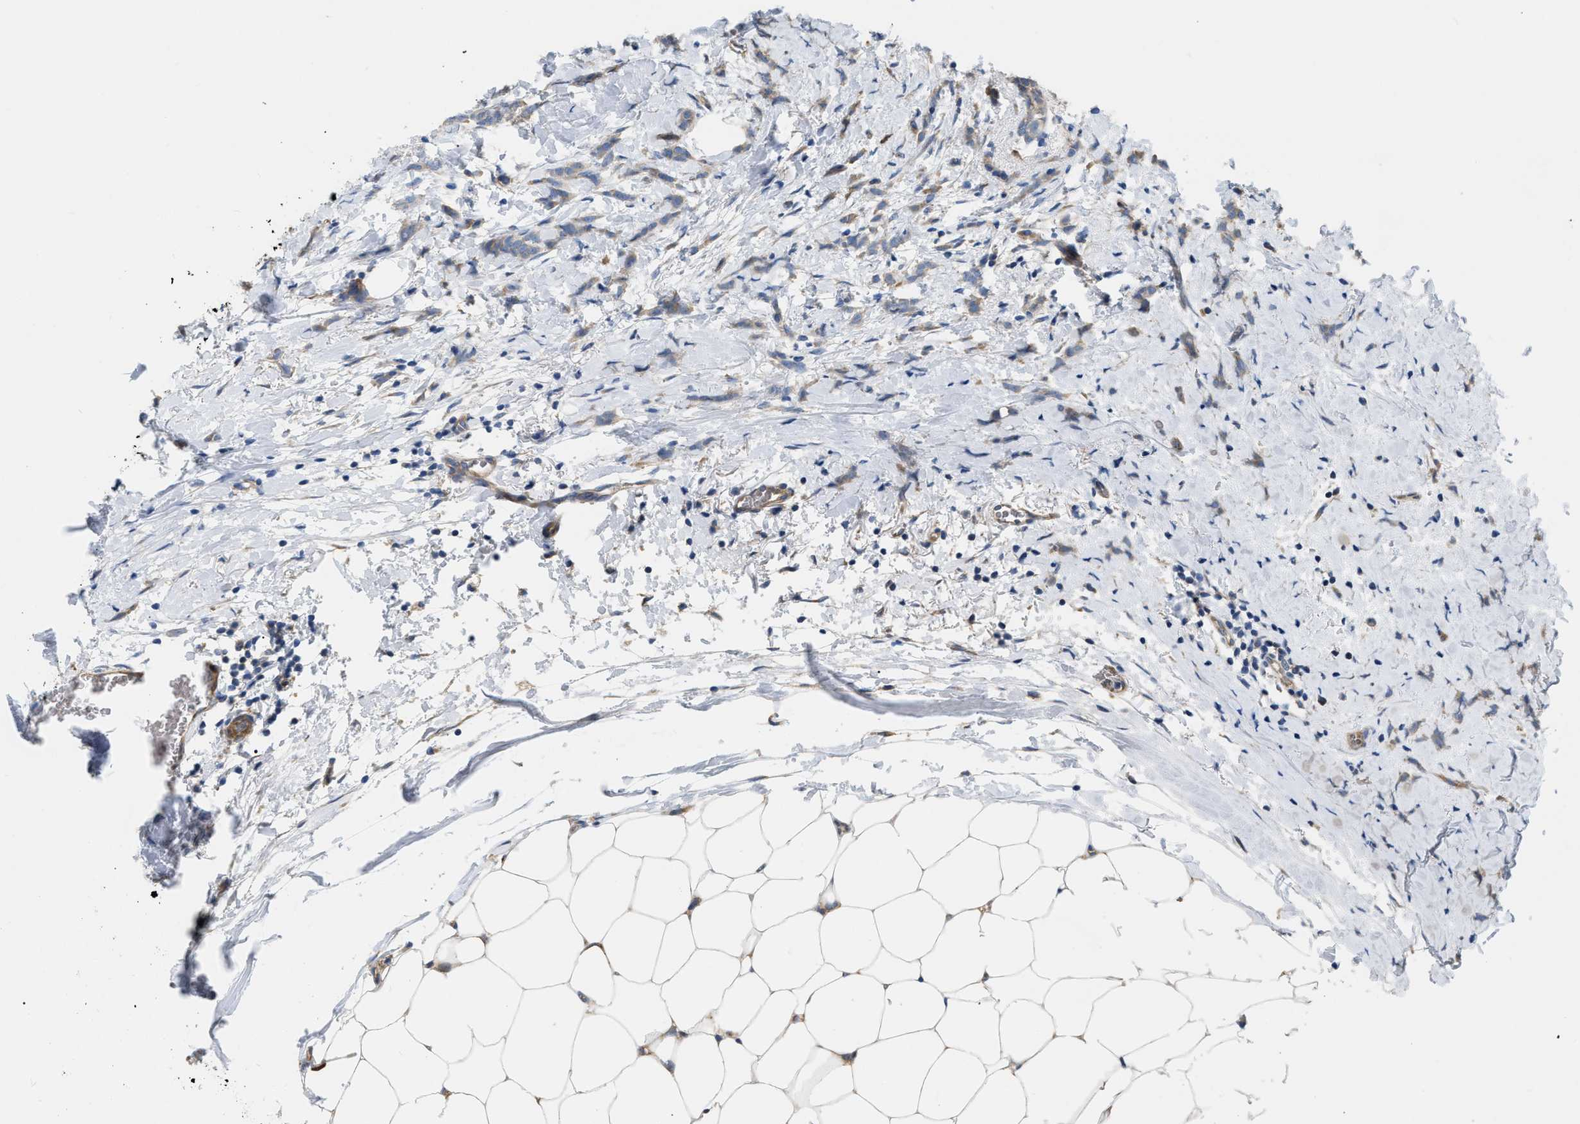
{"staining": {"intensity": "weak", "quantity": ">75%", "location": "cytoplasmic/membranous"}, "tissue": "breast cancer", "cell_type": "Tumor cells", "image_type": "cancer", "snomed": [{"axis": "morphology", "description": "Lobular carcinoma, in situ"}, {"axis": "morphology", "description": "Lobular carcinoma"}, {"axis": "topography", "description": "Breast"}], "caption": "This is an image of immunohistochemistry staining of breast cancer, which shows weak staining in the cytoplasmic/membranous of tumor cells.", "gene": "DHX58", "patient": {"sex": "female", "age": 41}}